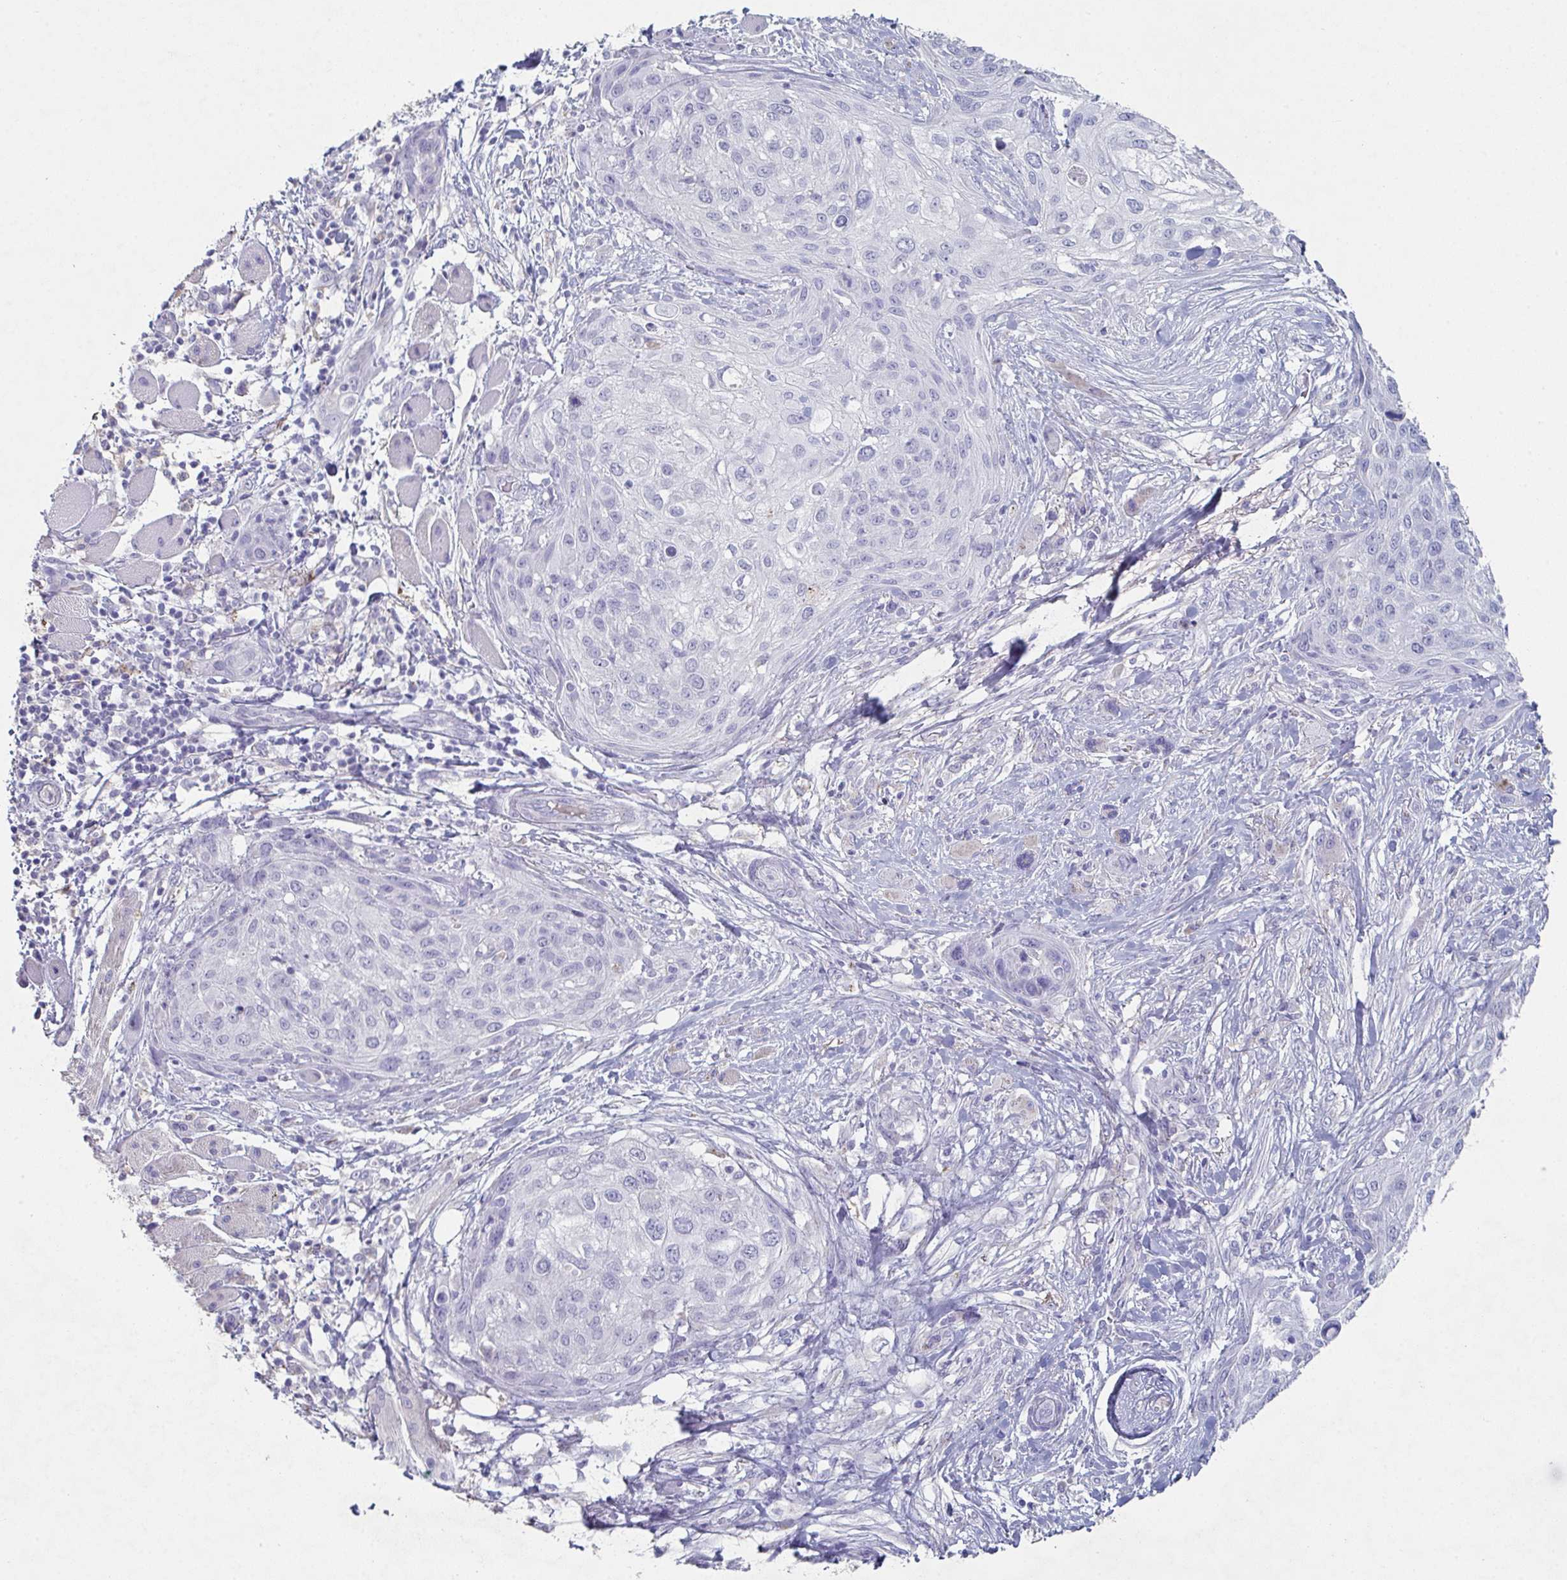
{"staining": {"intensity": "negative", "quantity": "none", "location": "none"}, "tissue": "skin cancer", "cell_type": "Tumor cells", "image_type": "cancer", "snomed": [{"axis": "morphology", "description": "Squamous cell carcinoma, NOS"}, {"axis": "topography", "description": "Skin"}], "caption": "Immunohistochemistry (IHC) micrograph of human squamous cell carcinoma (skin) stained for a protein (brown), which exhibits no expression in tumor cells.", "gene": "ADAM21", "patient": {"sex": "female", "age": 87}}